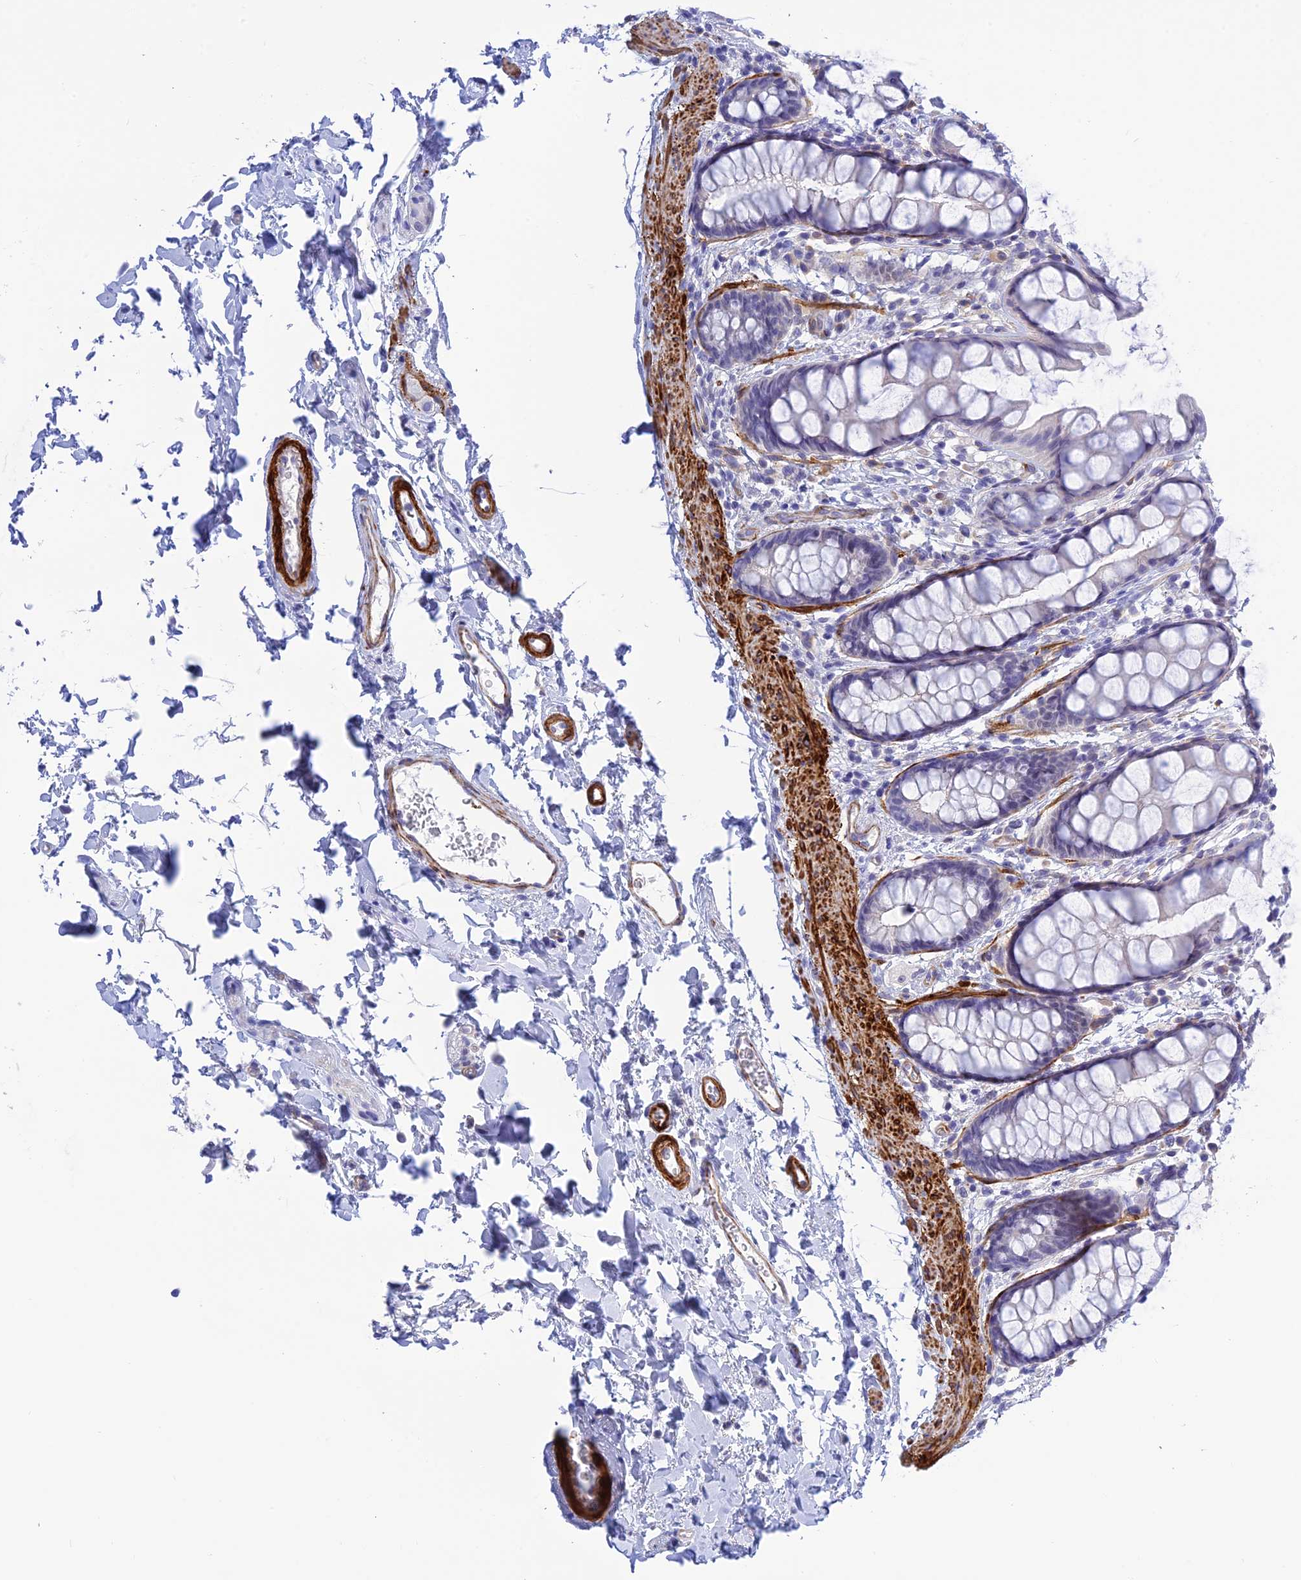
{"staining": {"intensity": "negative", "quantity": "none", "location": "none"}, "tissue": "rectum", "cell_type": "Glandular cells", "image_type": "normal", "snomed": [{"axis": "morphology", "description": "Normal tissue, NOS"}, {"axis": "topography", "description": "Rectum"}], "caption": "Immunohistochemistry micrograph of unremarkable rectum: rectum stained with DAB displays no significant protein positivity in glandular cells.", "gene": "ZDHHC16", "patient": {"sex": "female", "age": 65}}